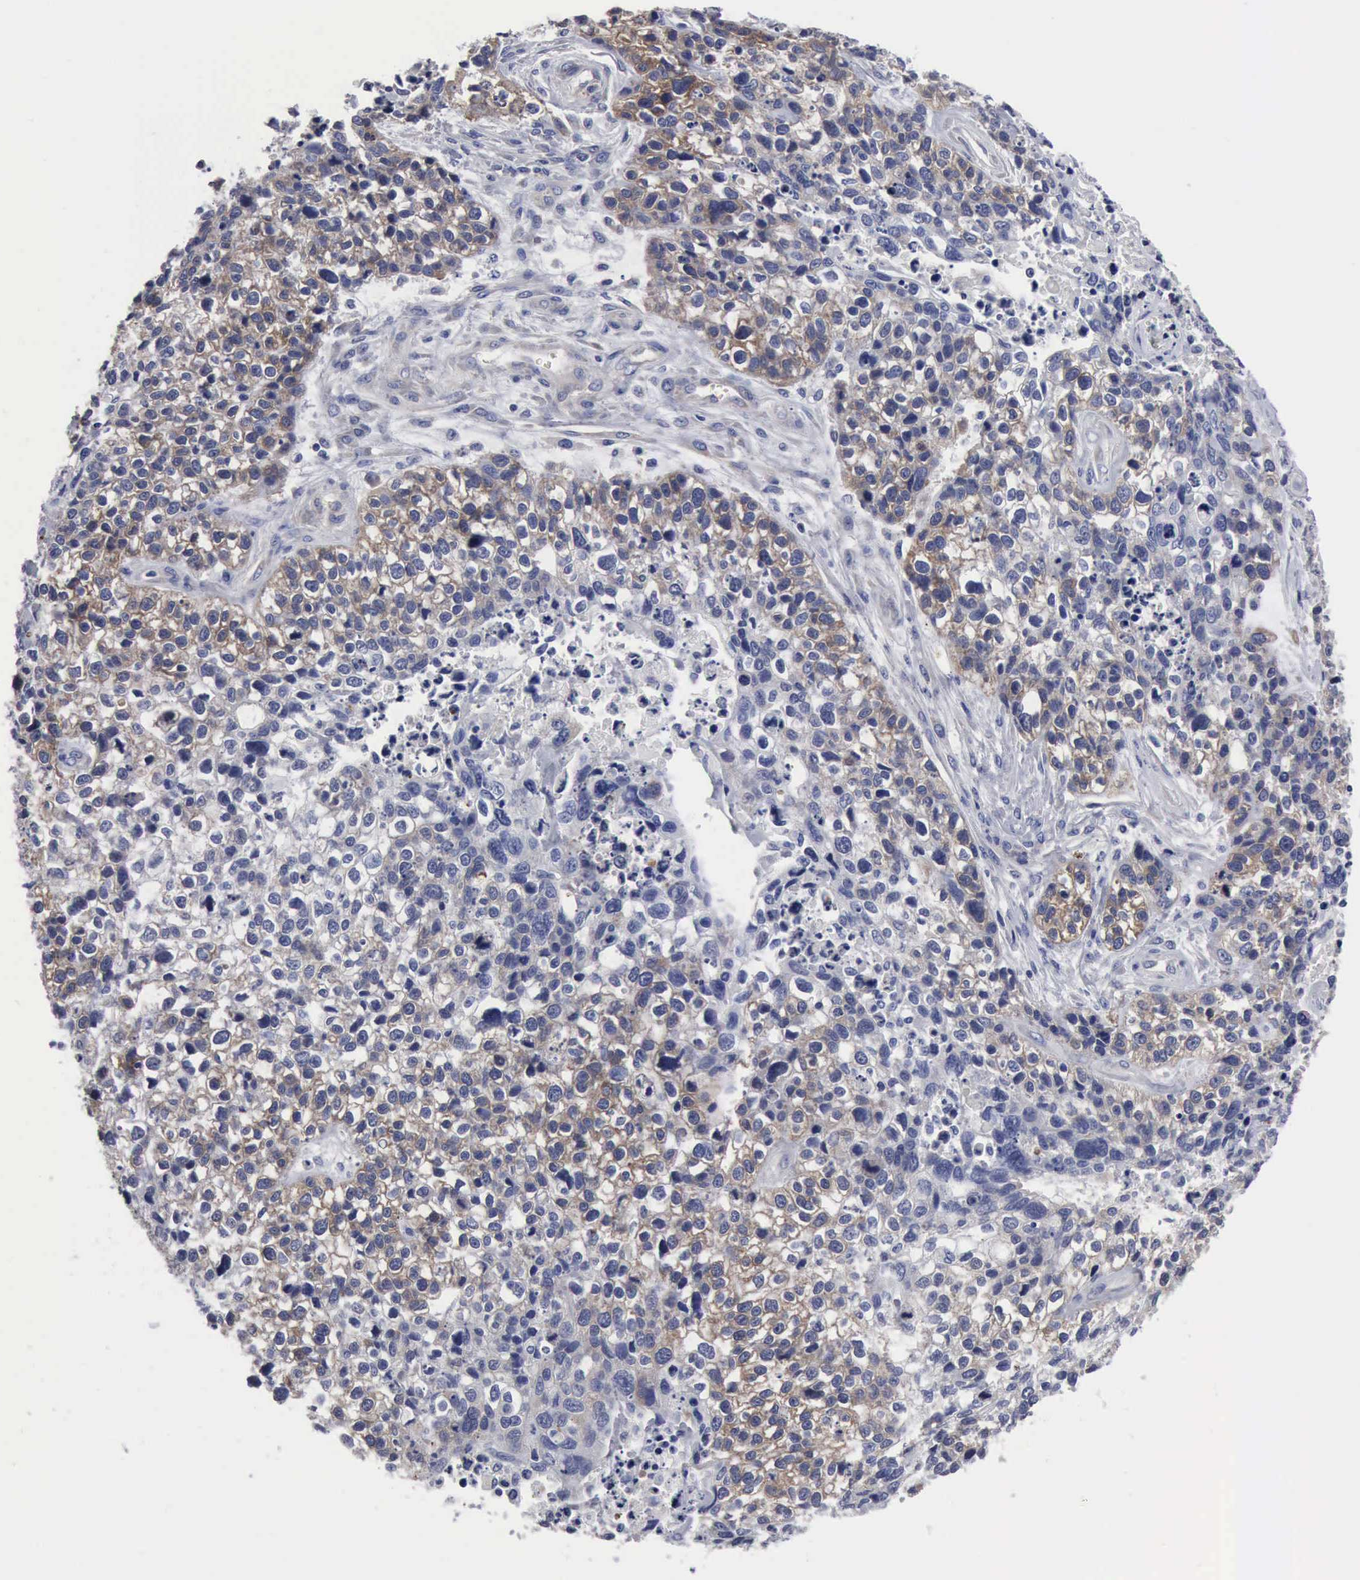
{"staining": {"intensity": "moderate", "quantity": "<25%", "location": "cytoplasmic/membranous"}, "tissue": "lung cancer", "cell_type": "Tumor cells", "image_type": "cancer", "snomed": [{"axis": "morphology", "description": "Squamous cell carcinoma, NOS"}, {"axis": "topography", "description": "Lymph node"}, {"axis": "topography", "description": "Lung"}], "caption": "The histopathology image reveals immunohistochemical staining of lung squamous cell carcinoma. There is moderate cytoplasmic/membranous staining is appreciated in about <25% of tumor cells.", "gene": "TXLNG", "patient": {"sex": "male", "age": 74}}